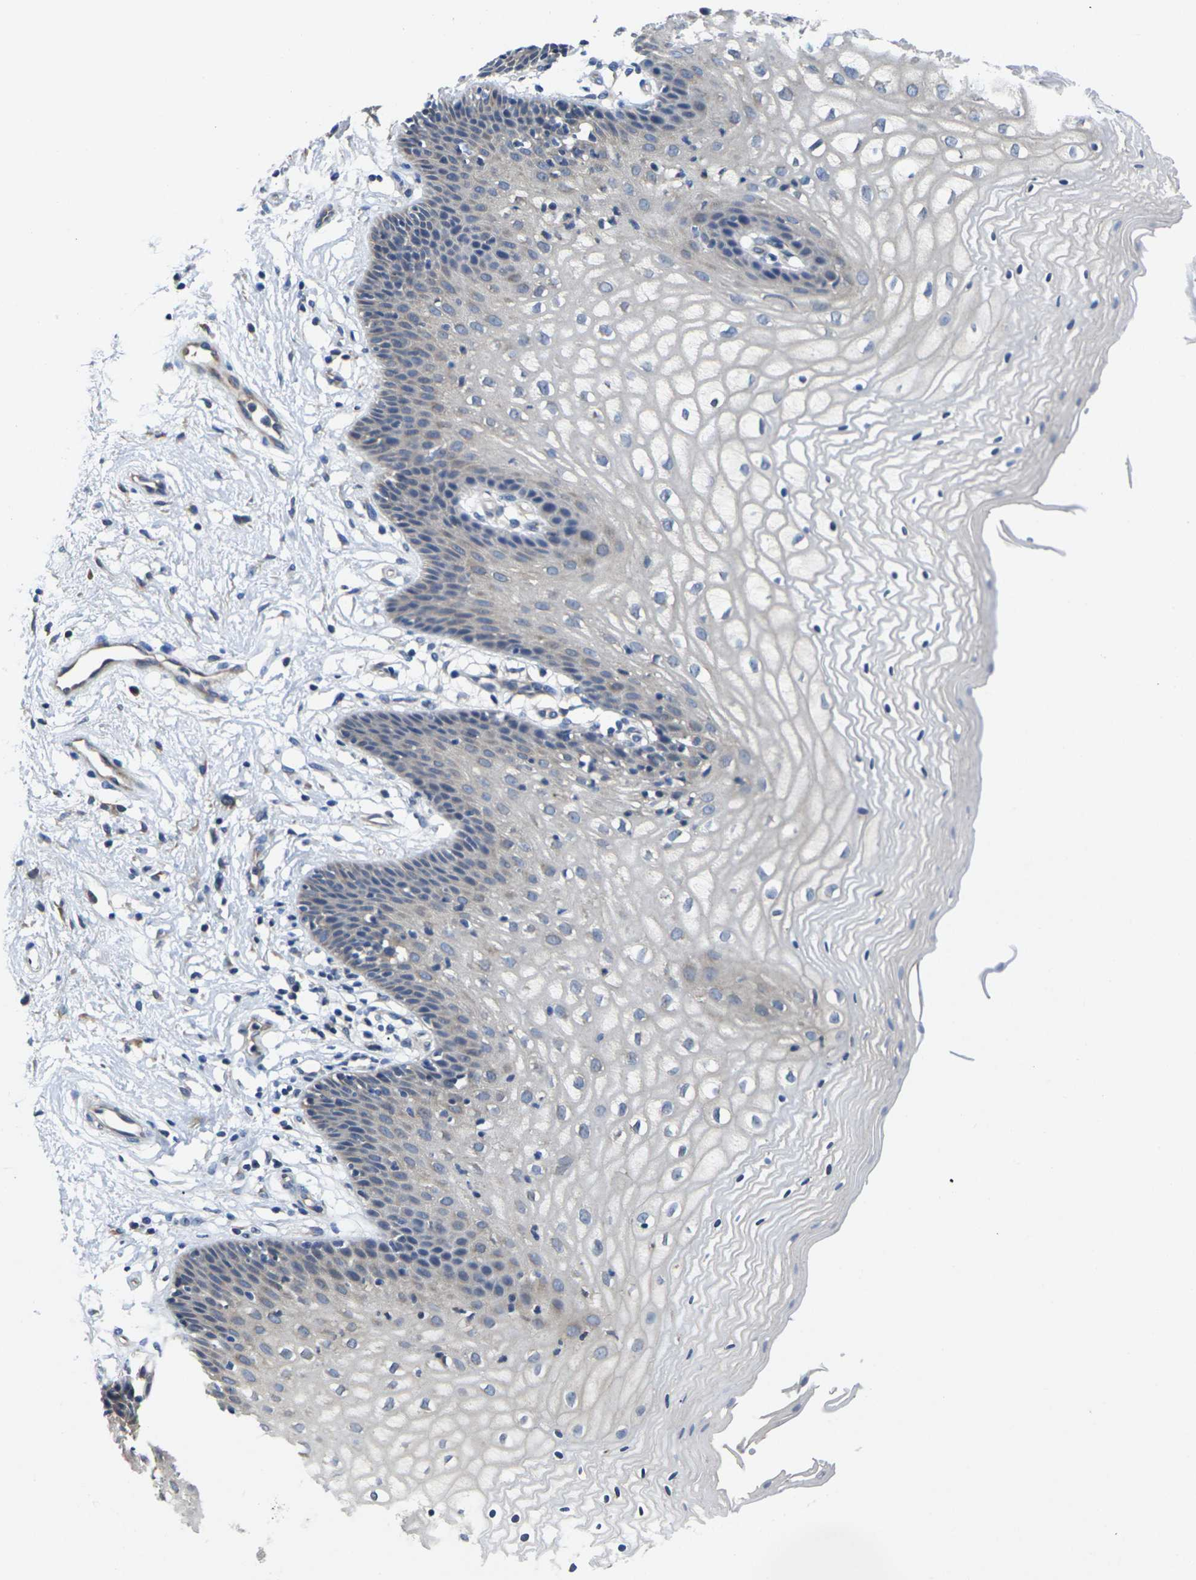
{"staining": {"intensity": "negative", "quantity": "none", "location": "none"}, "tissue": "vagina", "cell_type": "Squamous epithelial cells", "image_type": "normal", "snomed": [{"axis": "morphology", "description": "Normal tissue, NOS"}, {"axis": "topography", "description": "Vagina"}], "caption": "An immunohistochemistry (IHC) micrograph of normal vagina is shown. There is no staining in squamous epithelial cells of vagina.", "gene": "TMCC2", "patient": {"sex": "female", "age": 34}}